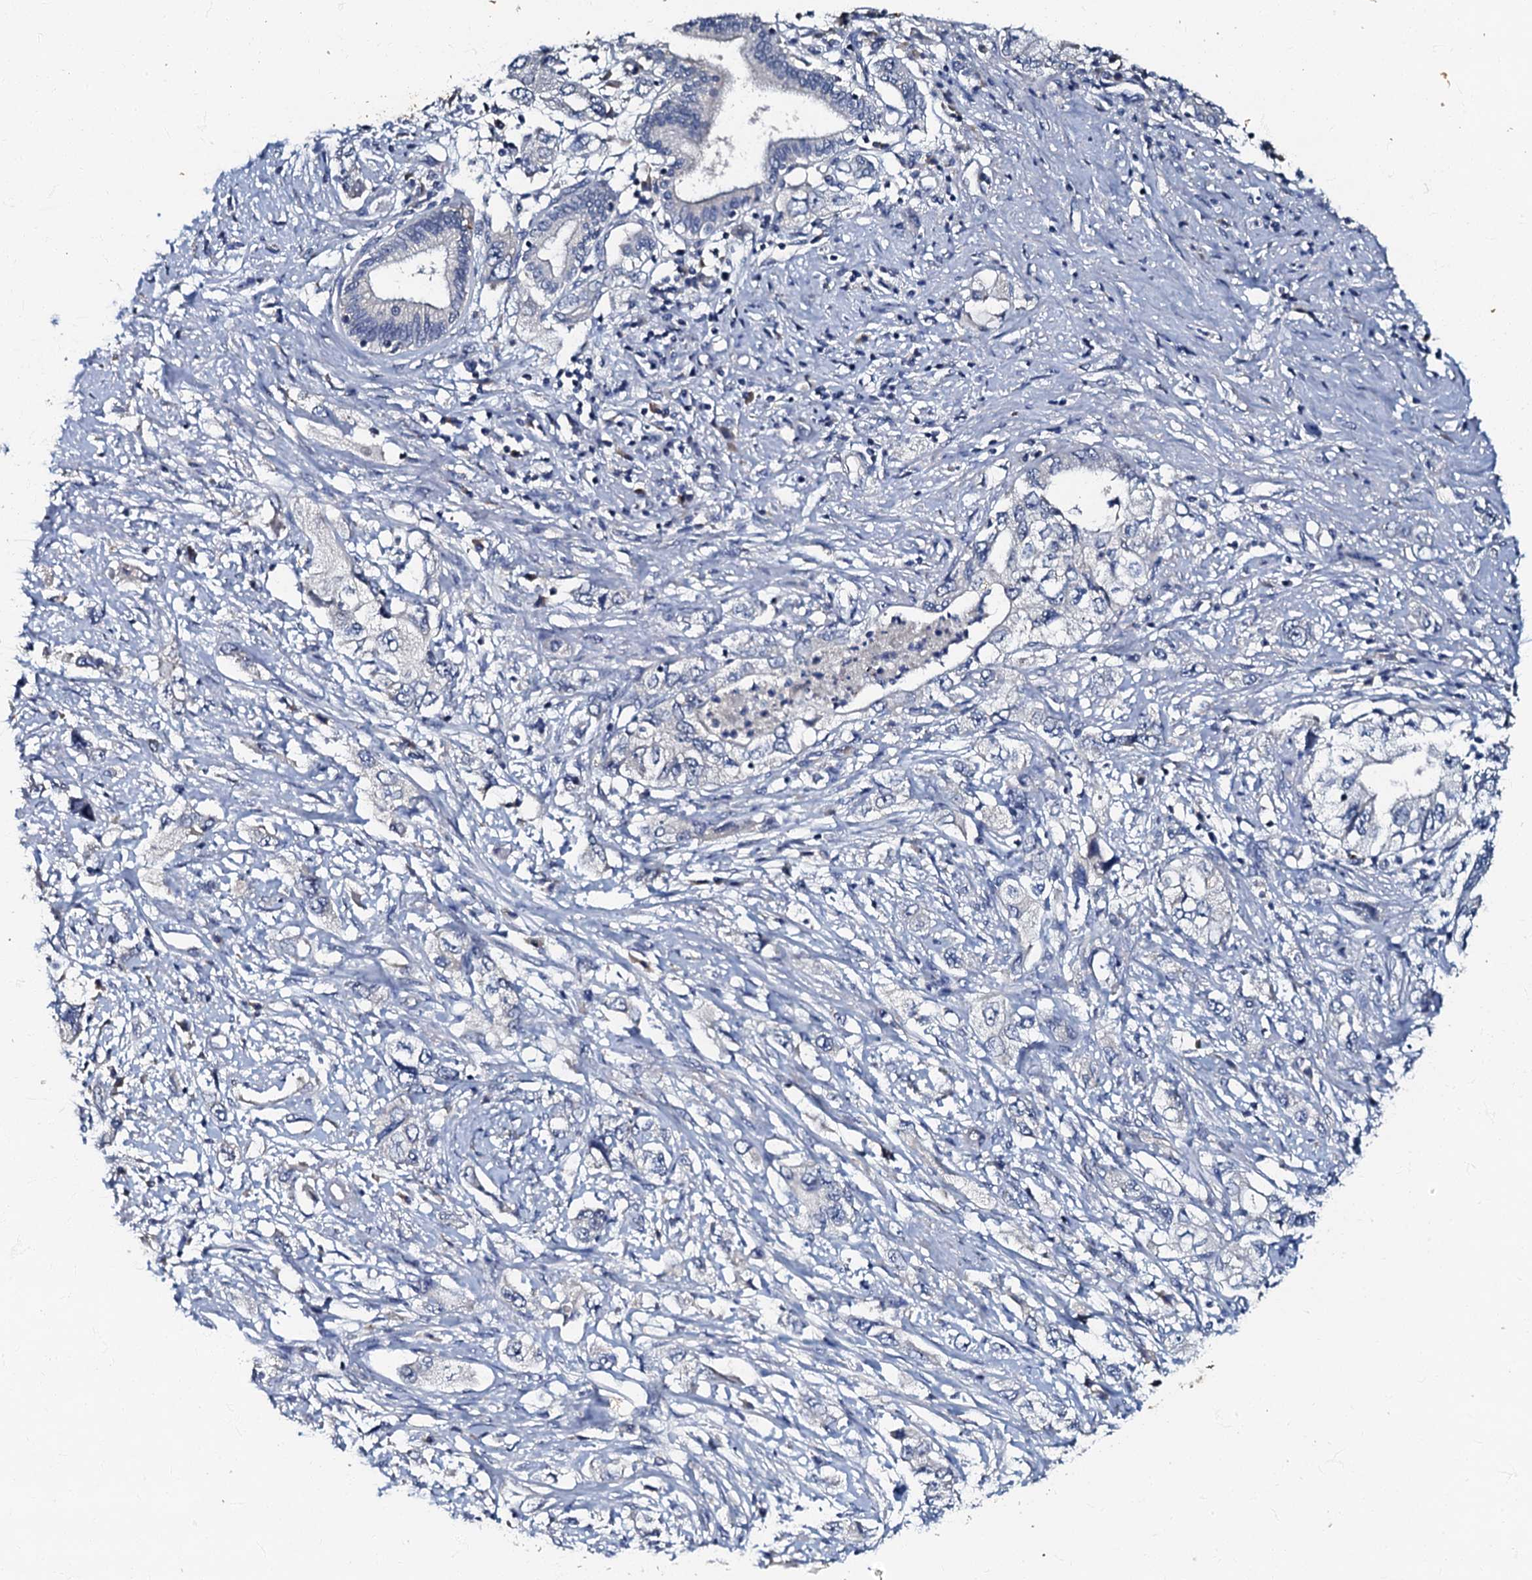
{"staining": {"intensity": "negative", "quantity": "none", "location": "none"}, "tissue": "pancreatic cancer", "cell_type": "Tumor cells", "image_type": "cancer", "snomed": [{"axis": "morphology", "description": "Adenocarcinoma, NOS"}, {"axis": "topography", "description": "Pancreas"}], "caption": "Tumor cells are negative for brown protein staining in pancreatic cancer (adenocarcinoma).", "gene": "OLAH", "patient": {"sex": "female", "age": 73}}